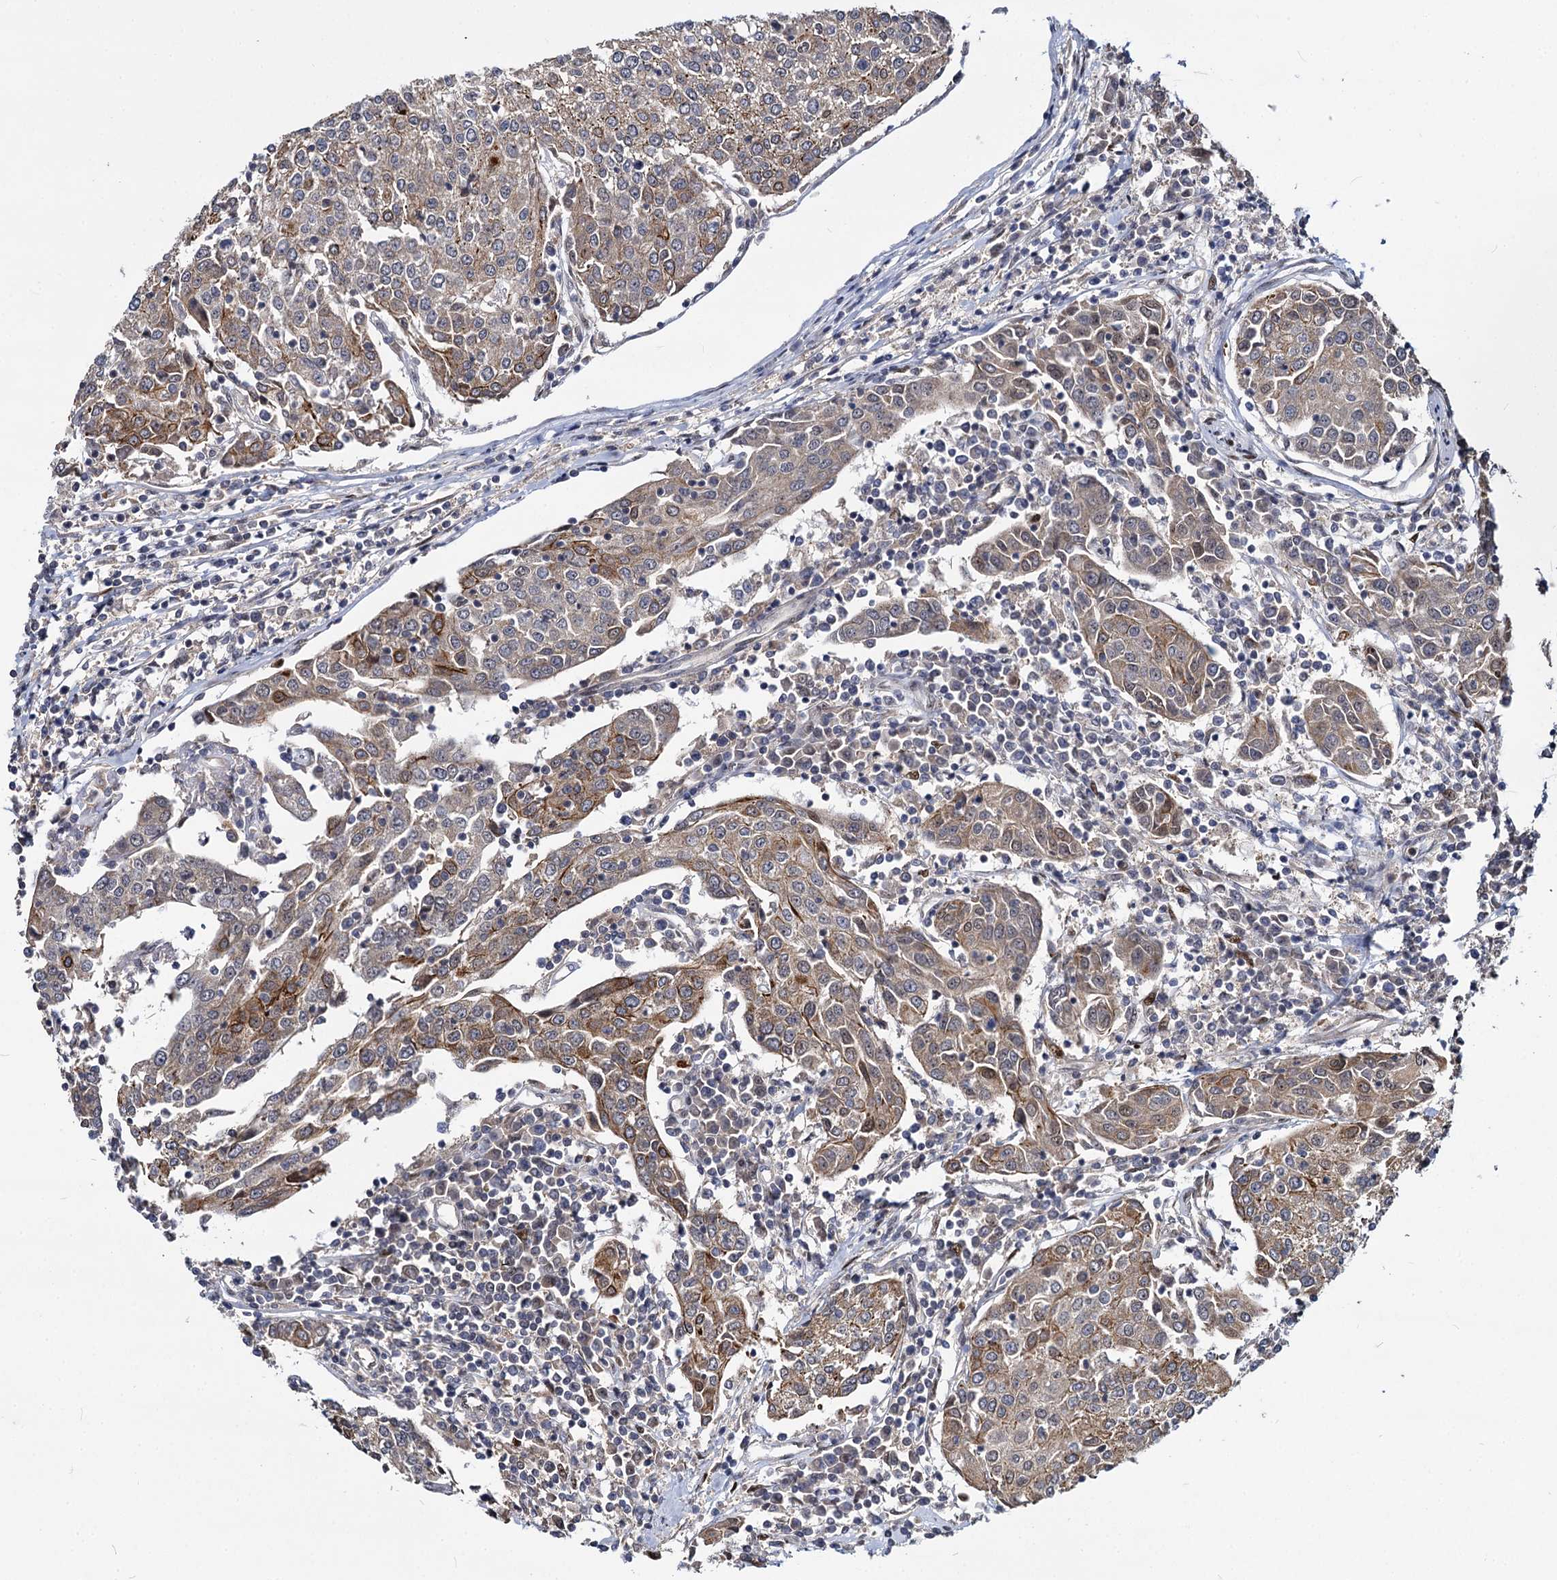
{"staining": {"intensity": "moderate", "quantity": "25%-75%", "location": "cytoplasmic/membranous"}, "tissue": "urothelial cancer", "cell_type": "Tumor cells", "image_type": "cancer", "snomed": [{"axis": "morphology", "description": "Urothelial carcinoma, High grade"}, {"axis": "topography", "description": "Urinary bladder"}], "caption": "High-power microscopy captured an immunohistochemistry micrograph of high-grade urothelial carcinoma, revealing moderate cytoplasmic/membranous staining in about 25%-75% of tumor cells.", "gene": "MAML2", "patient": {"sex": "female", "age": 85}}